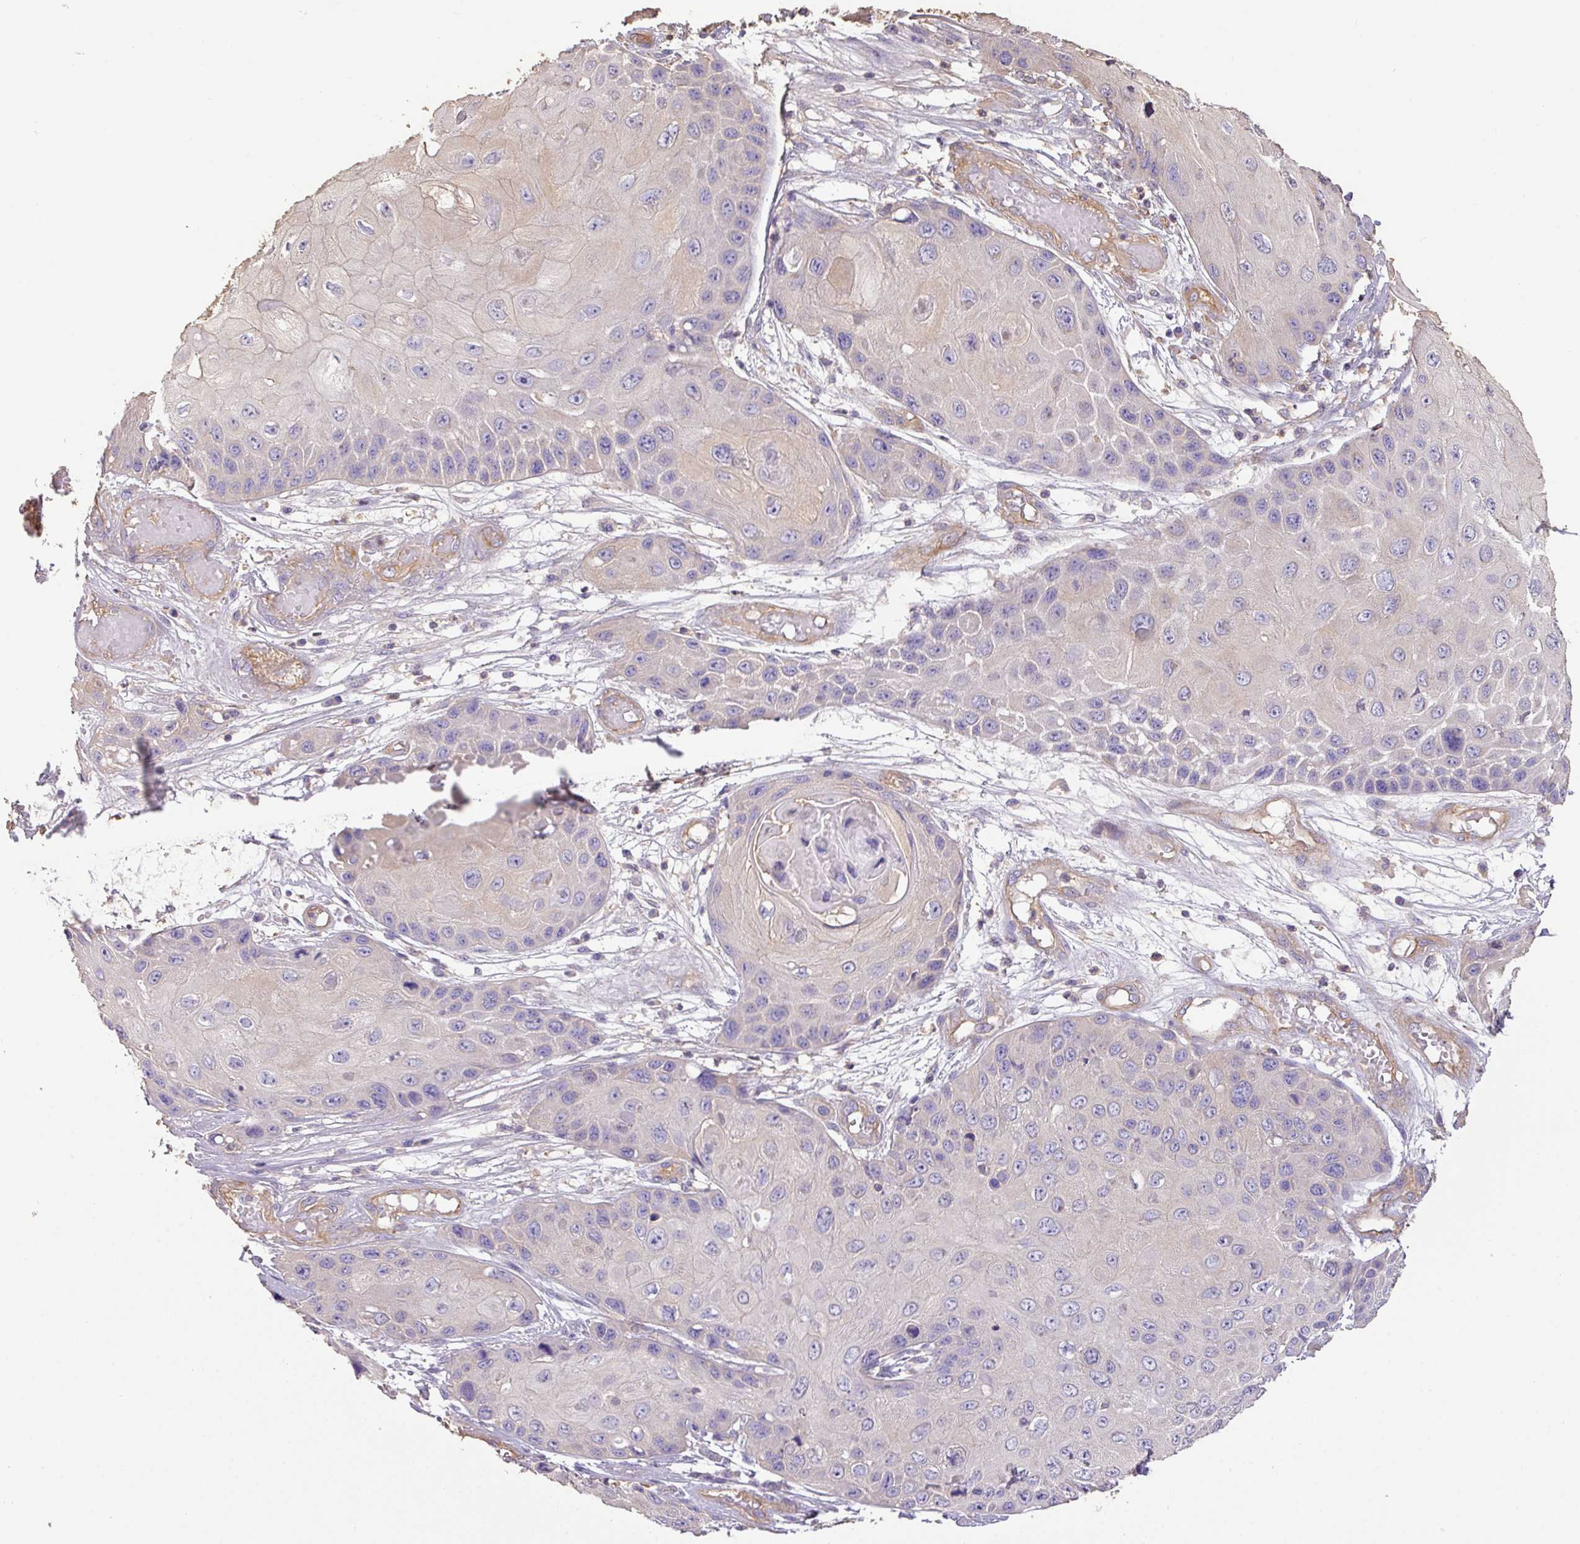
{"staining": {"intensity": "negative", "quantity": "none", "location": "none"}, "tissue": "skin cancer", "cell_type": "Tumor cells", "image_type": "cancer", "snomed": [{"axis": "morphology", "description": "Squamous cell carcinoma, NOS"}, {"axis": "topography", "description": "Skin"}, {"axis": "topography", "description": "Vulva"}], "caption": "IHC histopathology image of neoplastic tissue: skin cancer (squamous cell carcinoma) stained with DAB reveals no significant protein staining in tumor cells.", "gene": "CALML4", "patient": {"sex": "female", "age": 44}}